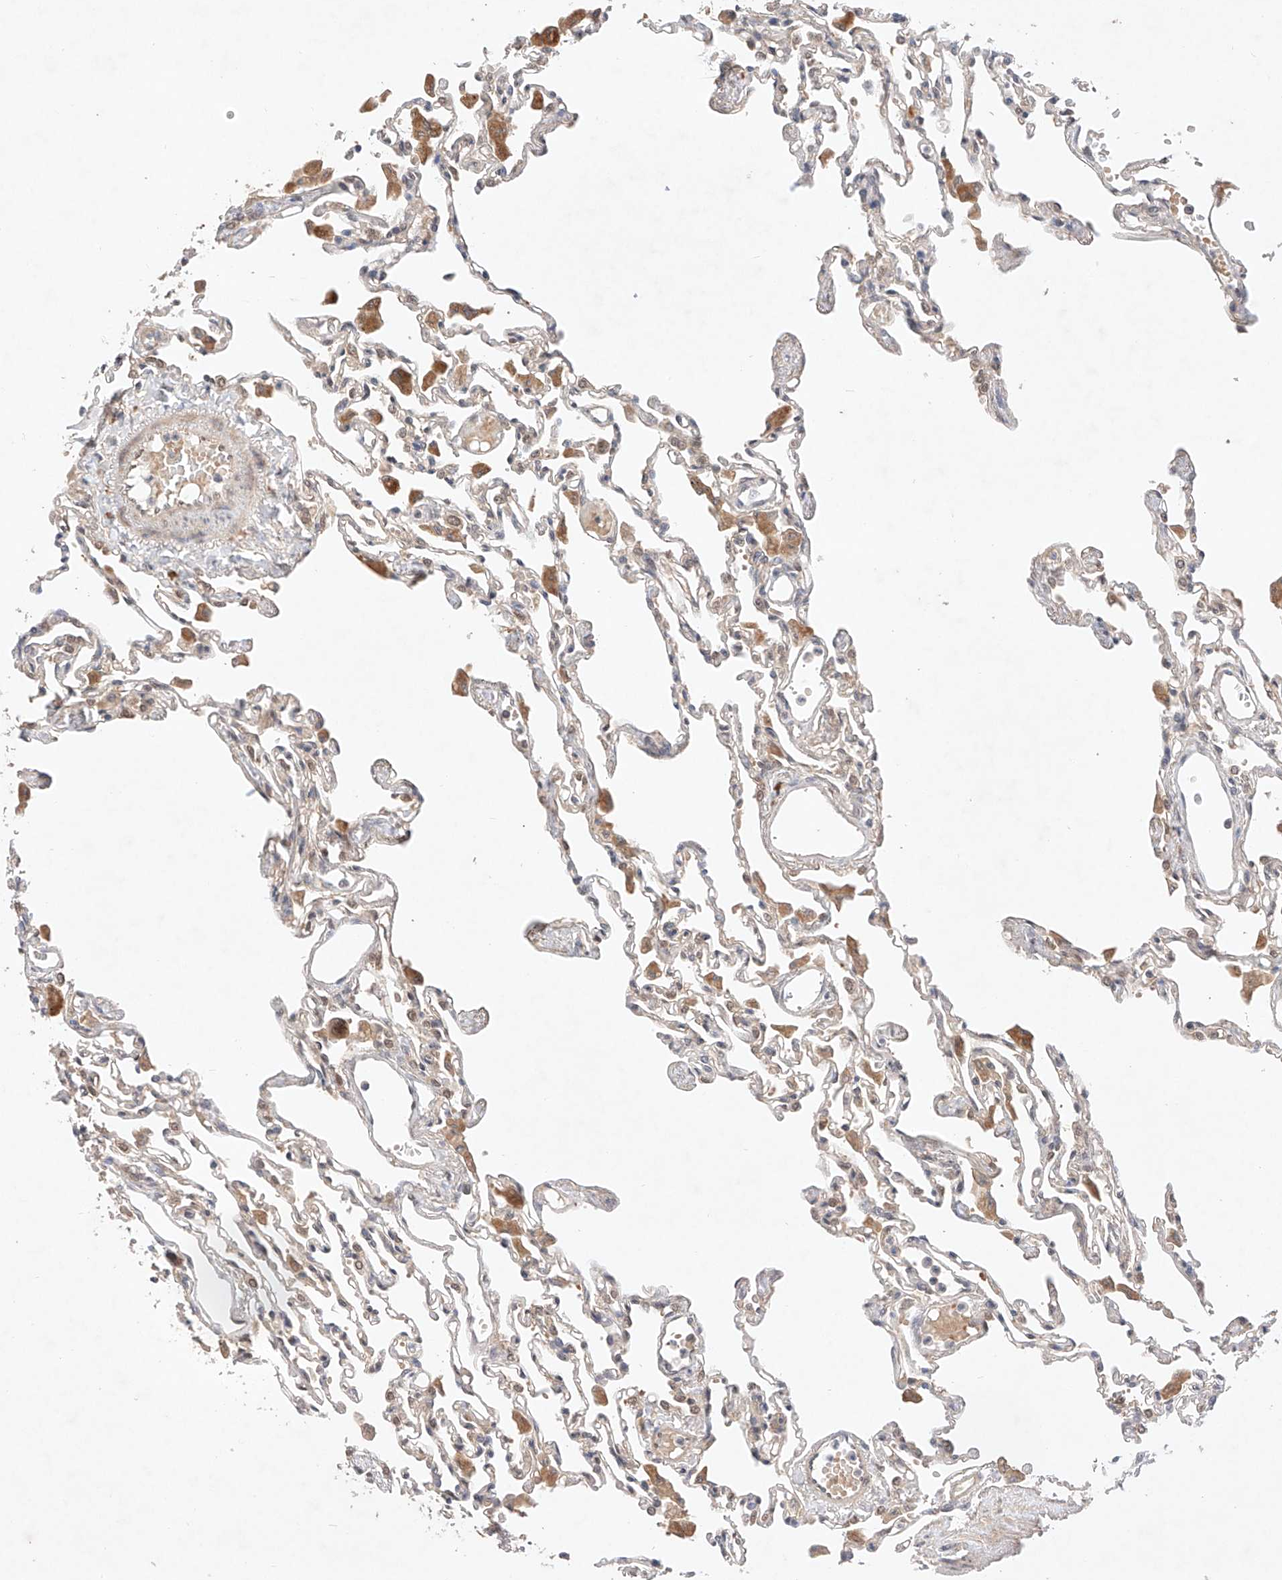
{"staining": {"intensity": "moderate", "quantity": "<25%", "location": "cytoplasmic/membranous"}, "tissue": "lung", "cell_type": "Alveolar cells", "image_type": "normal", "snomed": [{"axis": "morphology", "description": "Normal tissue, NOS"}, {"axis": "topography", "description": "Bronchus"}, {"axis": "topography", "description": "Lung"}], "caption": "IHC (DAB (3,3'-diaminobenzidine)) staining of benign lung exhibits moderate cytoplasmic/membranous protein staining in approximately <25% of alveolar cells.", "gene": "ZNF124", "patient": {"sex": "female", "age": 49}}